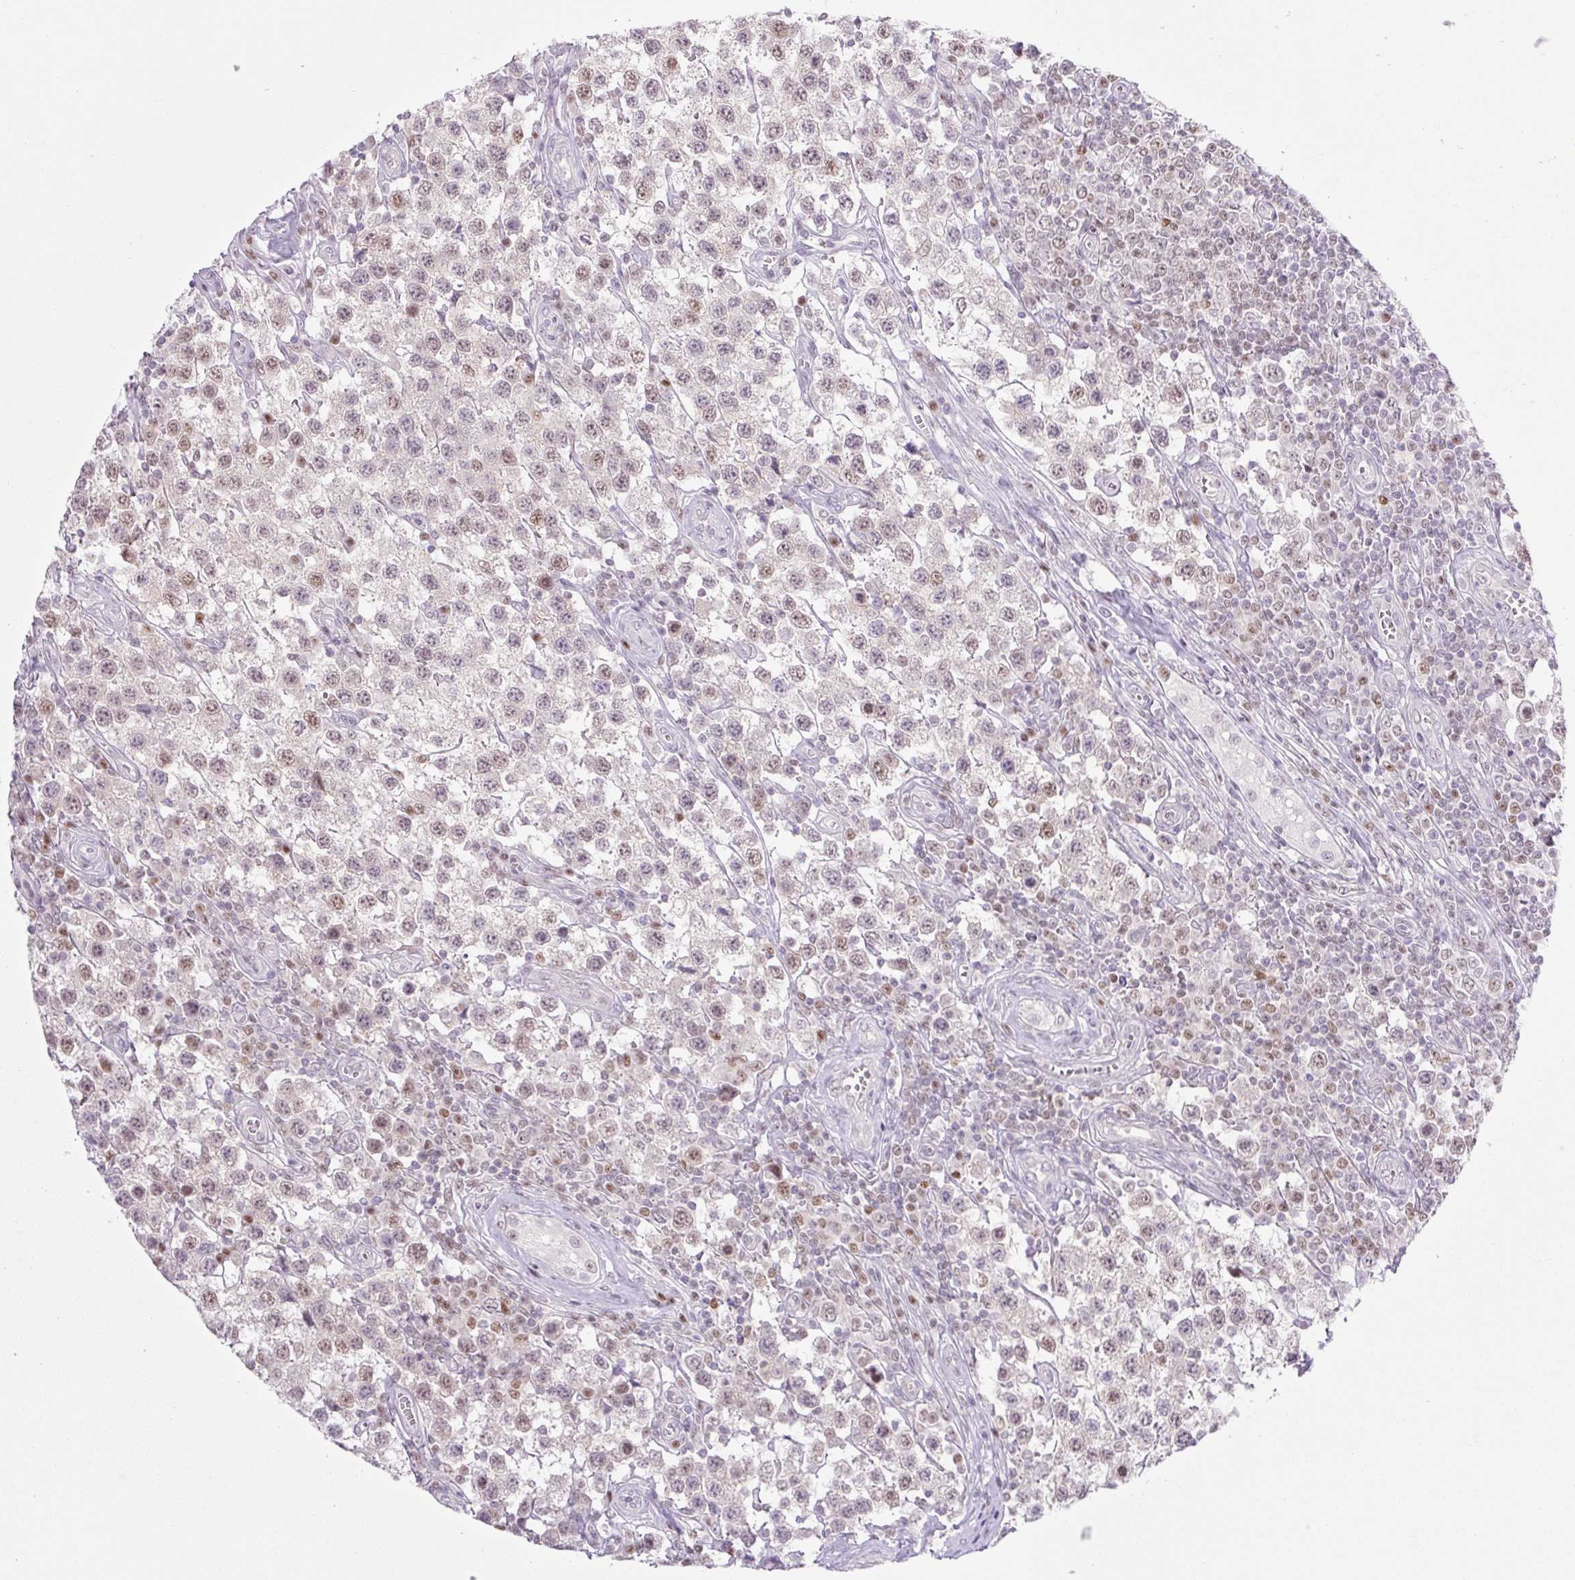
{"staining": {"intensity": "weak", "quantity": ">75%", "location": "nuclear"}, "tissue": "testis cancer", "cell_type": "Tumor cells", "image_type": "cancer", "snomed": [{"axis": "morphology", "description": "Seminoma, NOS"}, {"axis": "topography", "description": "Testis"}], "caption": "A histopathology image of testis cancer (seminoma) stained for a protein demonstrates weak nuclear brown staining in tumor cells. (DAB IHC, brown staining for protein, blue staining for nuclei).", "gene": "TLE3", "patient": {"sex": "male", "age": 34}}